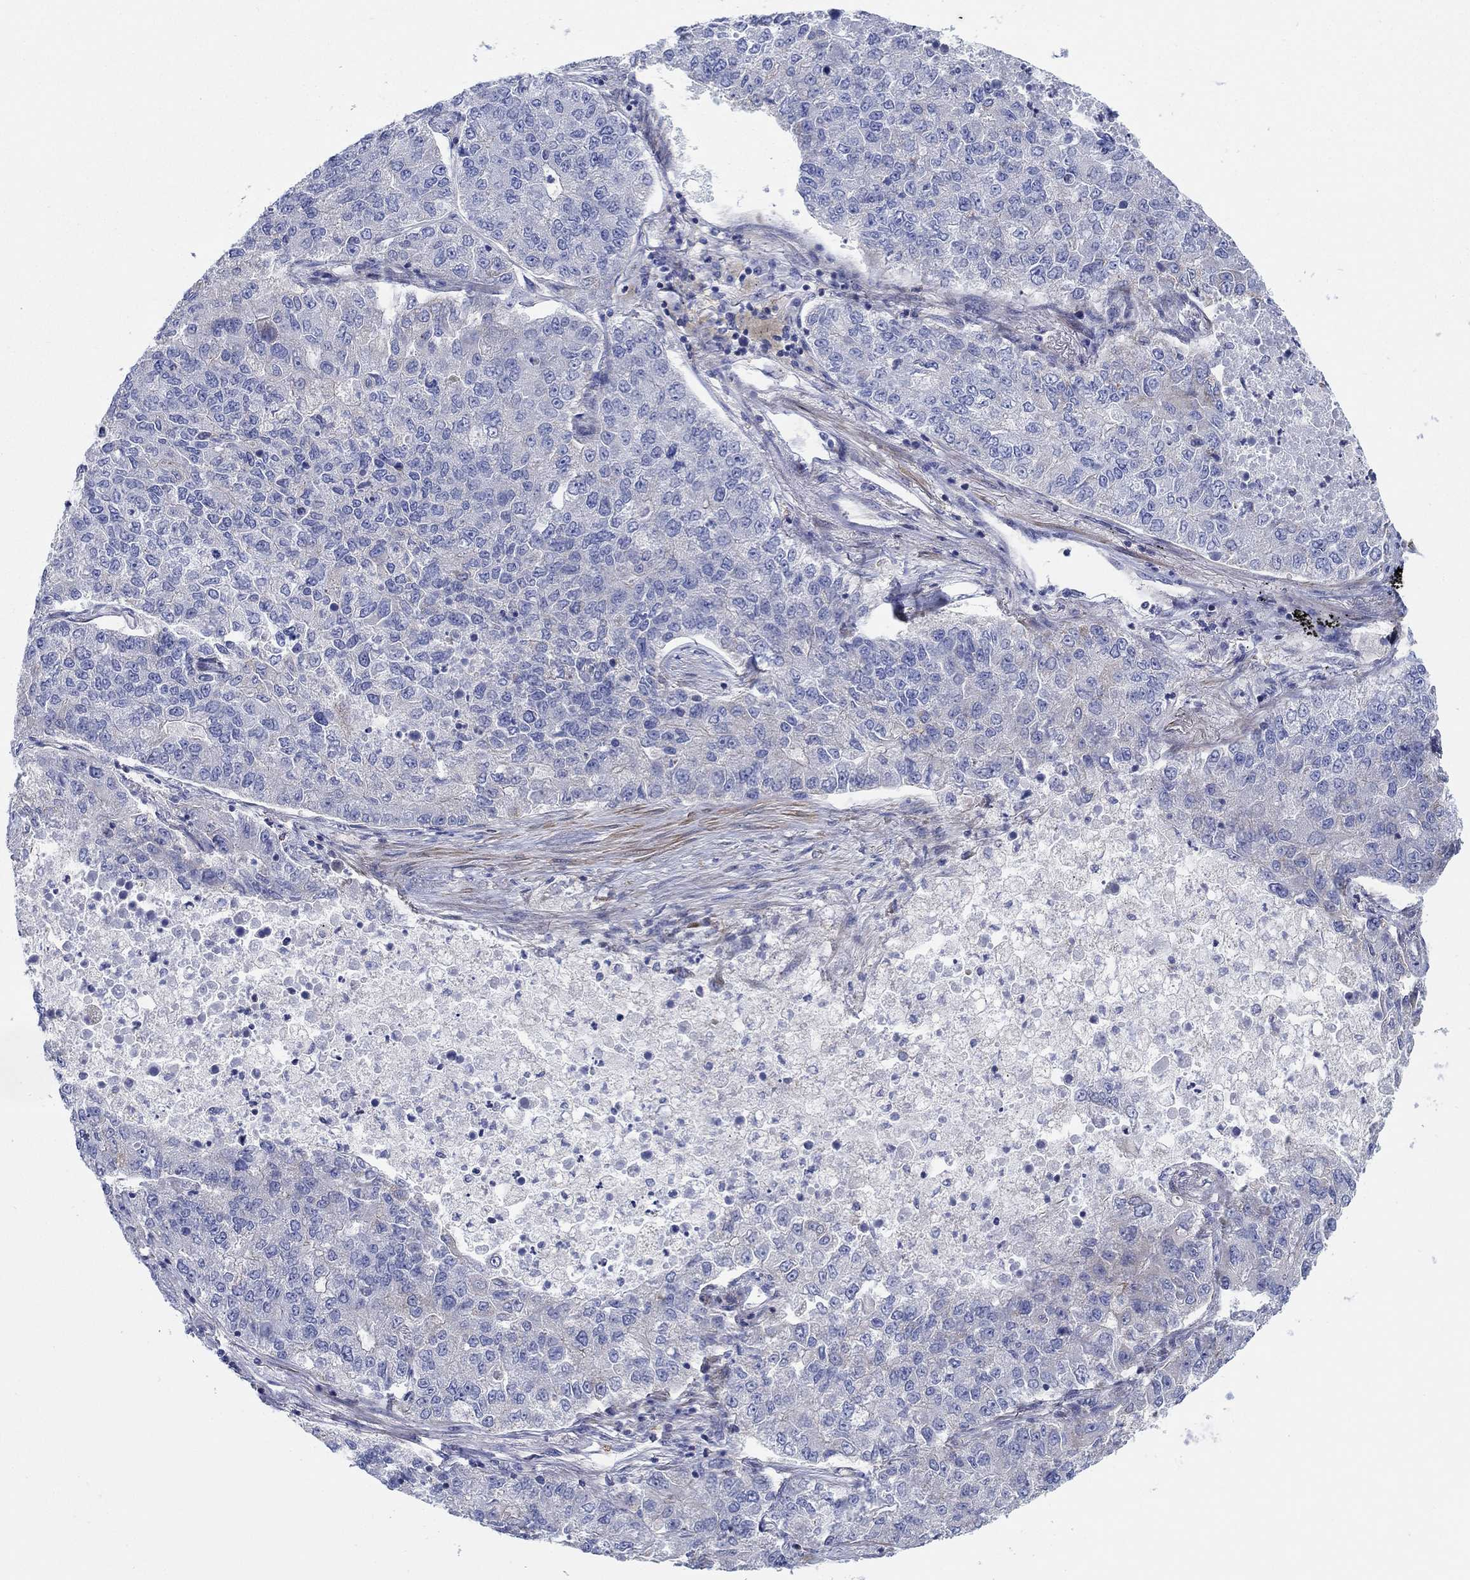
{"staining": {"intensity": "negative", "quantity": "none", "location": "none"}, "tissue": "lung cancer", "cell_type": "Tumor cells", "image_type": "cancer", "snomed": [{"axis": "morphology", "description": "Adenocarcinoma, NOS"}, {"axis": "topography", "description": "Lung"}], "caption": "Tumor cells show no significant positivity in adenocarcinoma (lung).", "gene": "FMN1", "patient": {"sex": "male", "age": 49}}